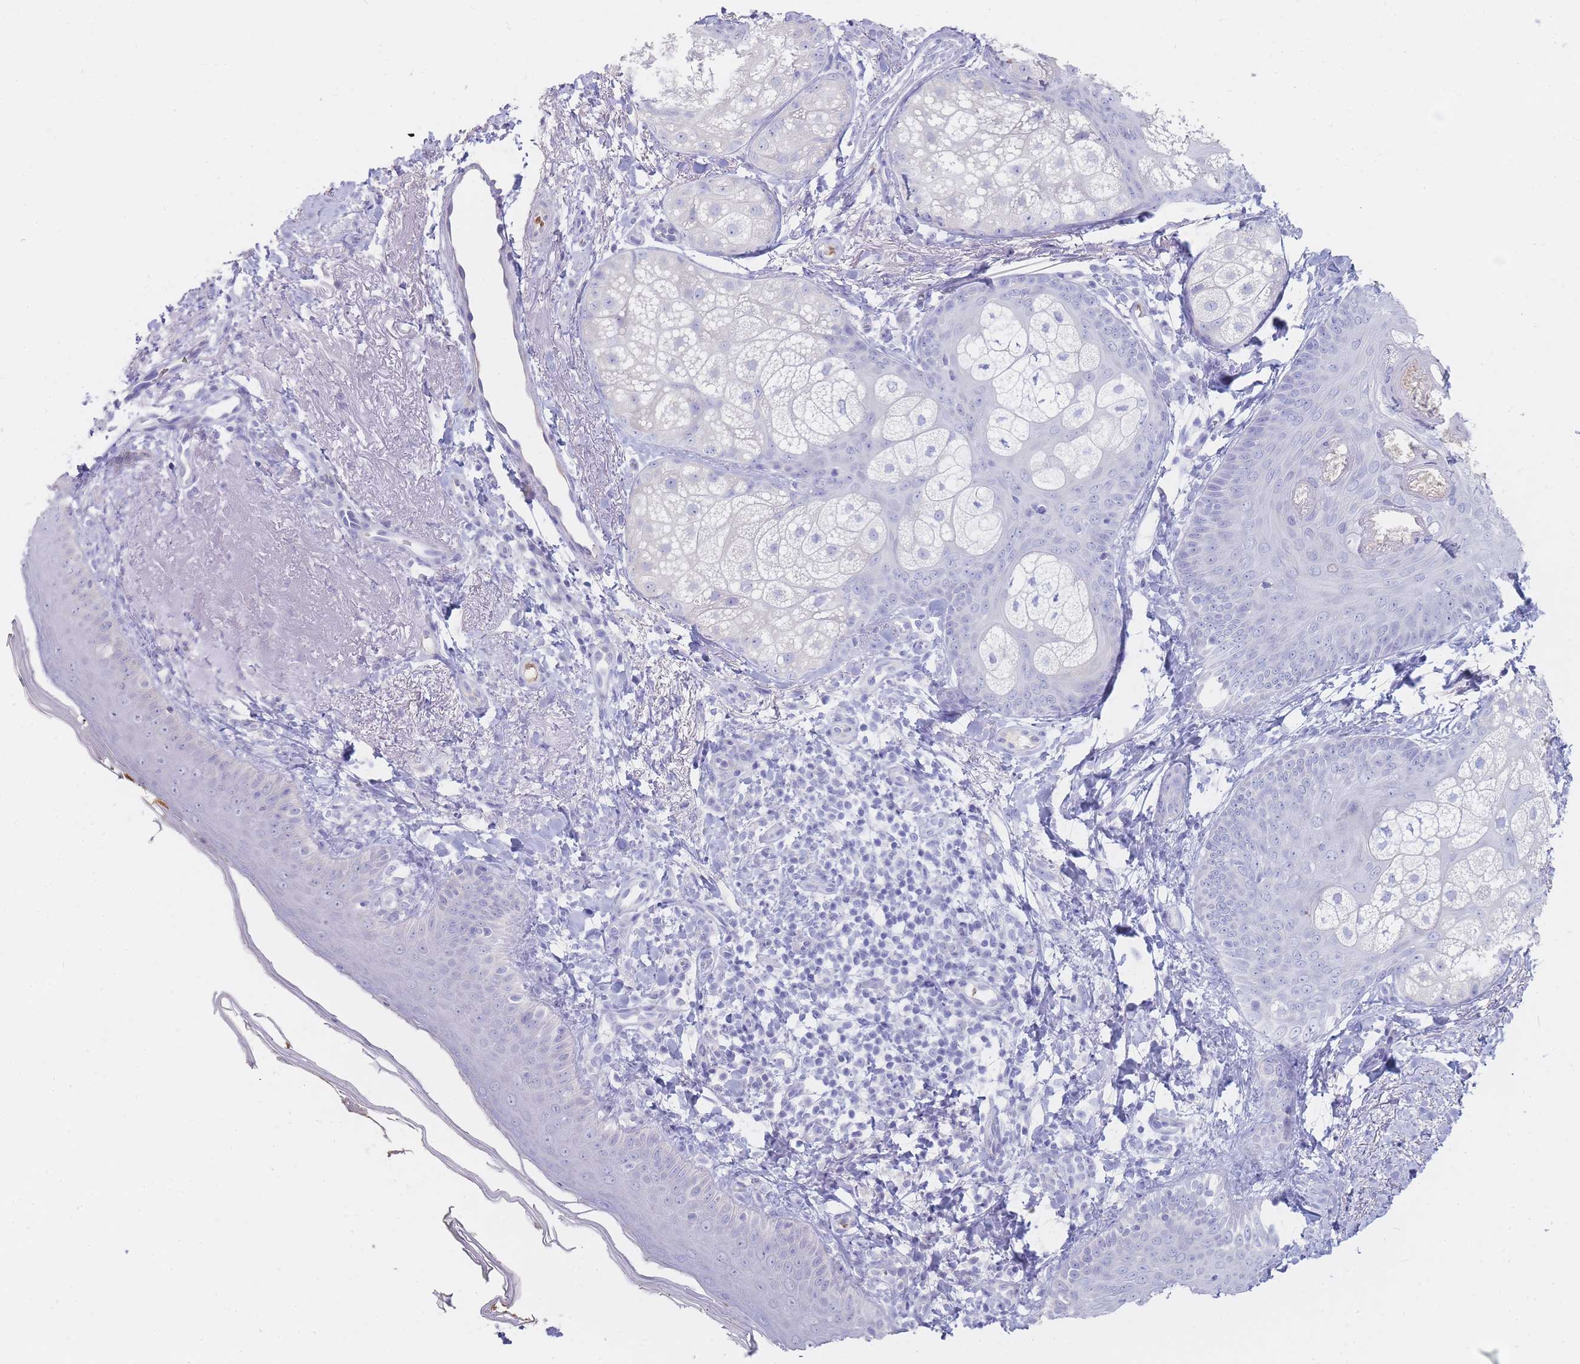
{"staining": {"intensity": "negative", "quantity": "none", "location": "none"}, "tissue": "skin", "cell_type": "Fibroblasts", "image_type": "normal", "snomed": [{"axis": "morphology", "description": "Normal tissue, NOS"}, {"axis": "topography", "description": "Skin"}], "caption": "Fibroblasts show no significant protein expression in normal skin. (Brightfield microscopy of DAB immunohistochemistry (IHC) at high magnification).", "gene": "ENSG00000284931", "patient": {"sex": "male", "age": 57}}